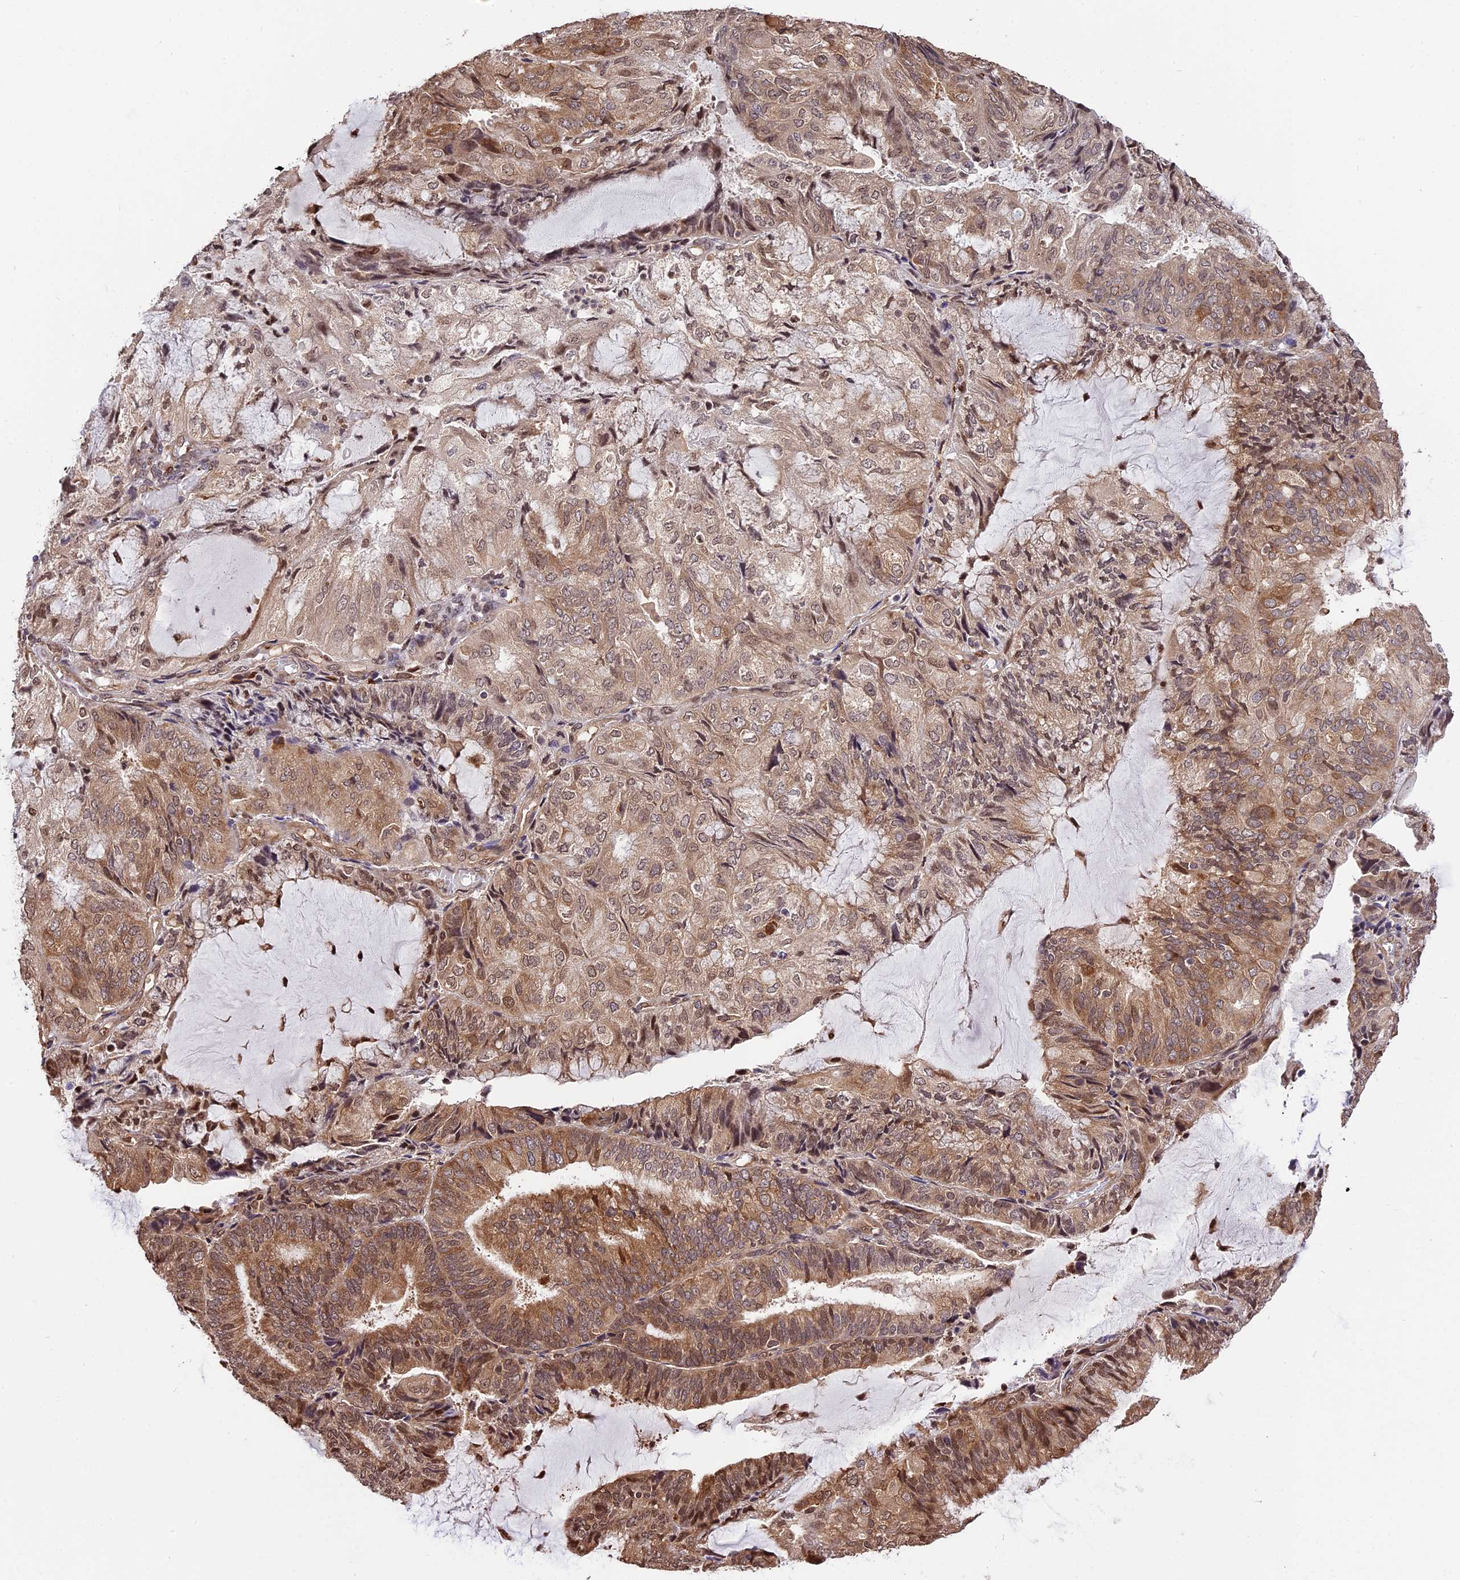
{"staining": {"intensity": "moderate", "quantity": ">75%", "location": "cytoplasmic/membranous,nuclear"}, "tissue": "endometrial cancer", "cell_type": "Tumor cells", "image_type": "cancer", "snomed": [{"axis": "morphology", "description": "Adenocarcinoma, NOS"}, {"axis": "topography", "description": "Endometrium"}], "caption": "Protein expression analysis of human endometrial cancer (adenocarcinoma) reveals moderate cytoplasmic/membranous and nuclear staining in about >75% of tumor cells.", "gene": "HERPUD1", "patient": {"sex": "female", "age": 81}}